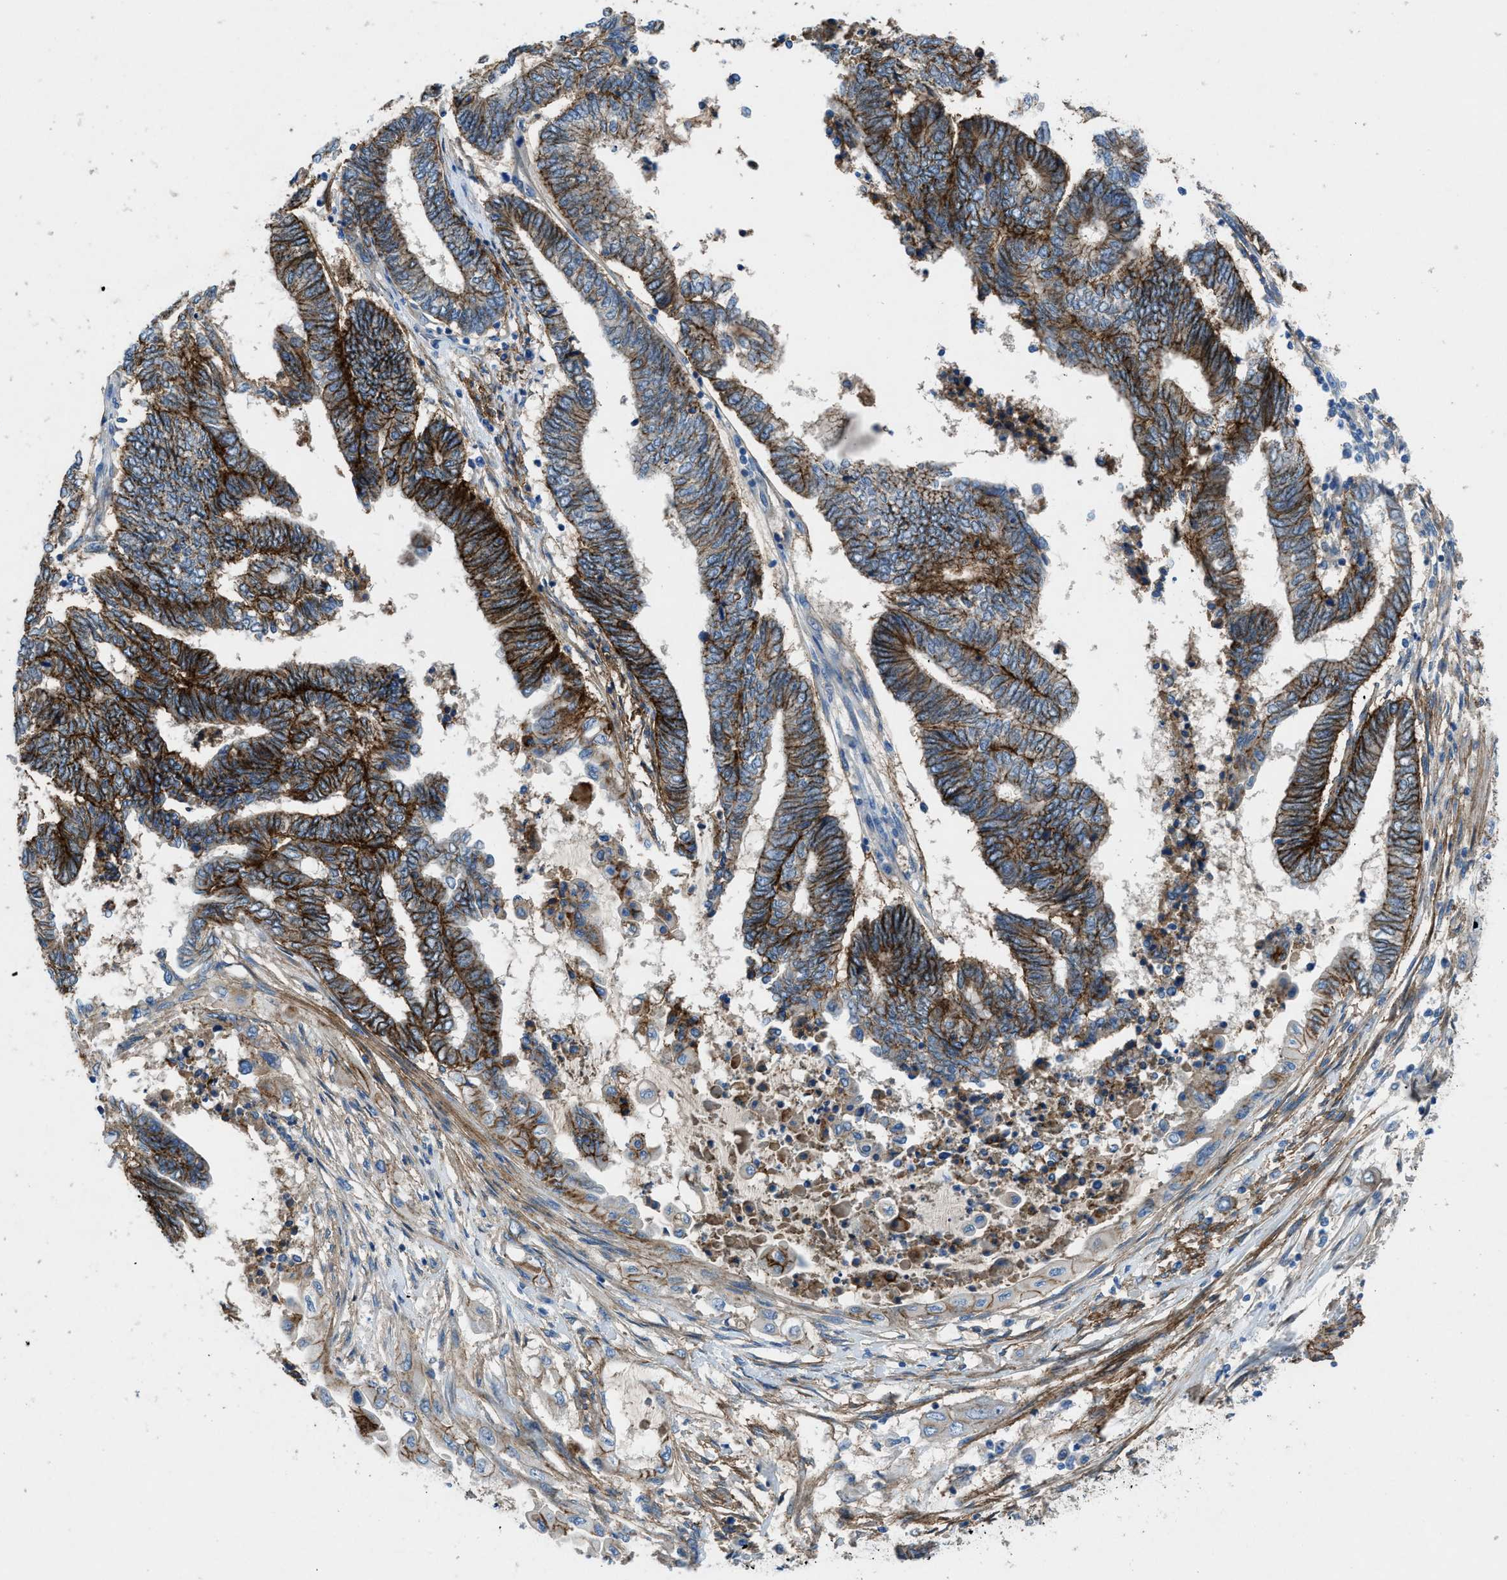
{"staining": {"intensity": "strong", "quantity": ">75%", "location": "cytoplasmic/membranous"}, "tissue": "endometrial cancer", "cell_type": "Tumor cells", "image_type": "cancer", "snomed": [{"axis": "morphology", "description": "Adenocarcinoma, NOS"}, {"axis": "topography", "description": "Uterus"}, {"axis": "topography", "description": "Endometrium"}], "caption": "Immunohistochemistry (IHC) (DAB) staining of adenocarcinoma (endometrial) displays strong cytoplasmic/membranous protein expression in approximately >75% of tumor cells.", "gene": "PTGFRN", "patient": {"sex": "female", "age": 70}}